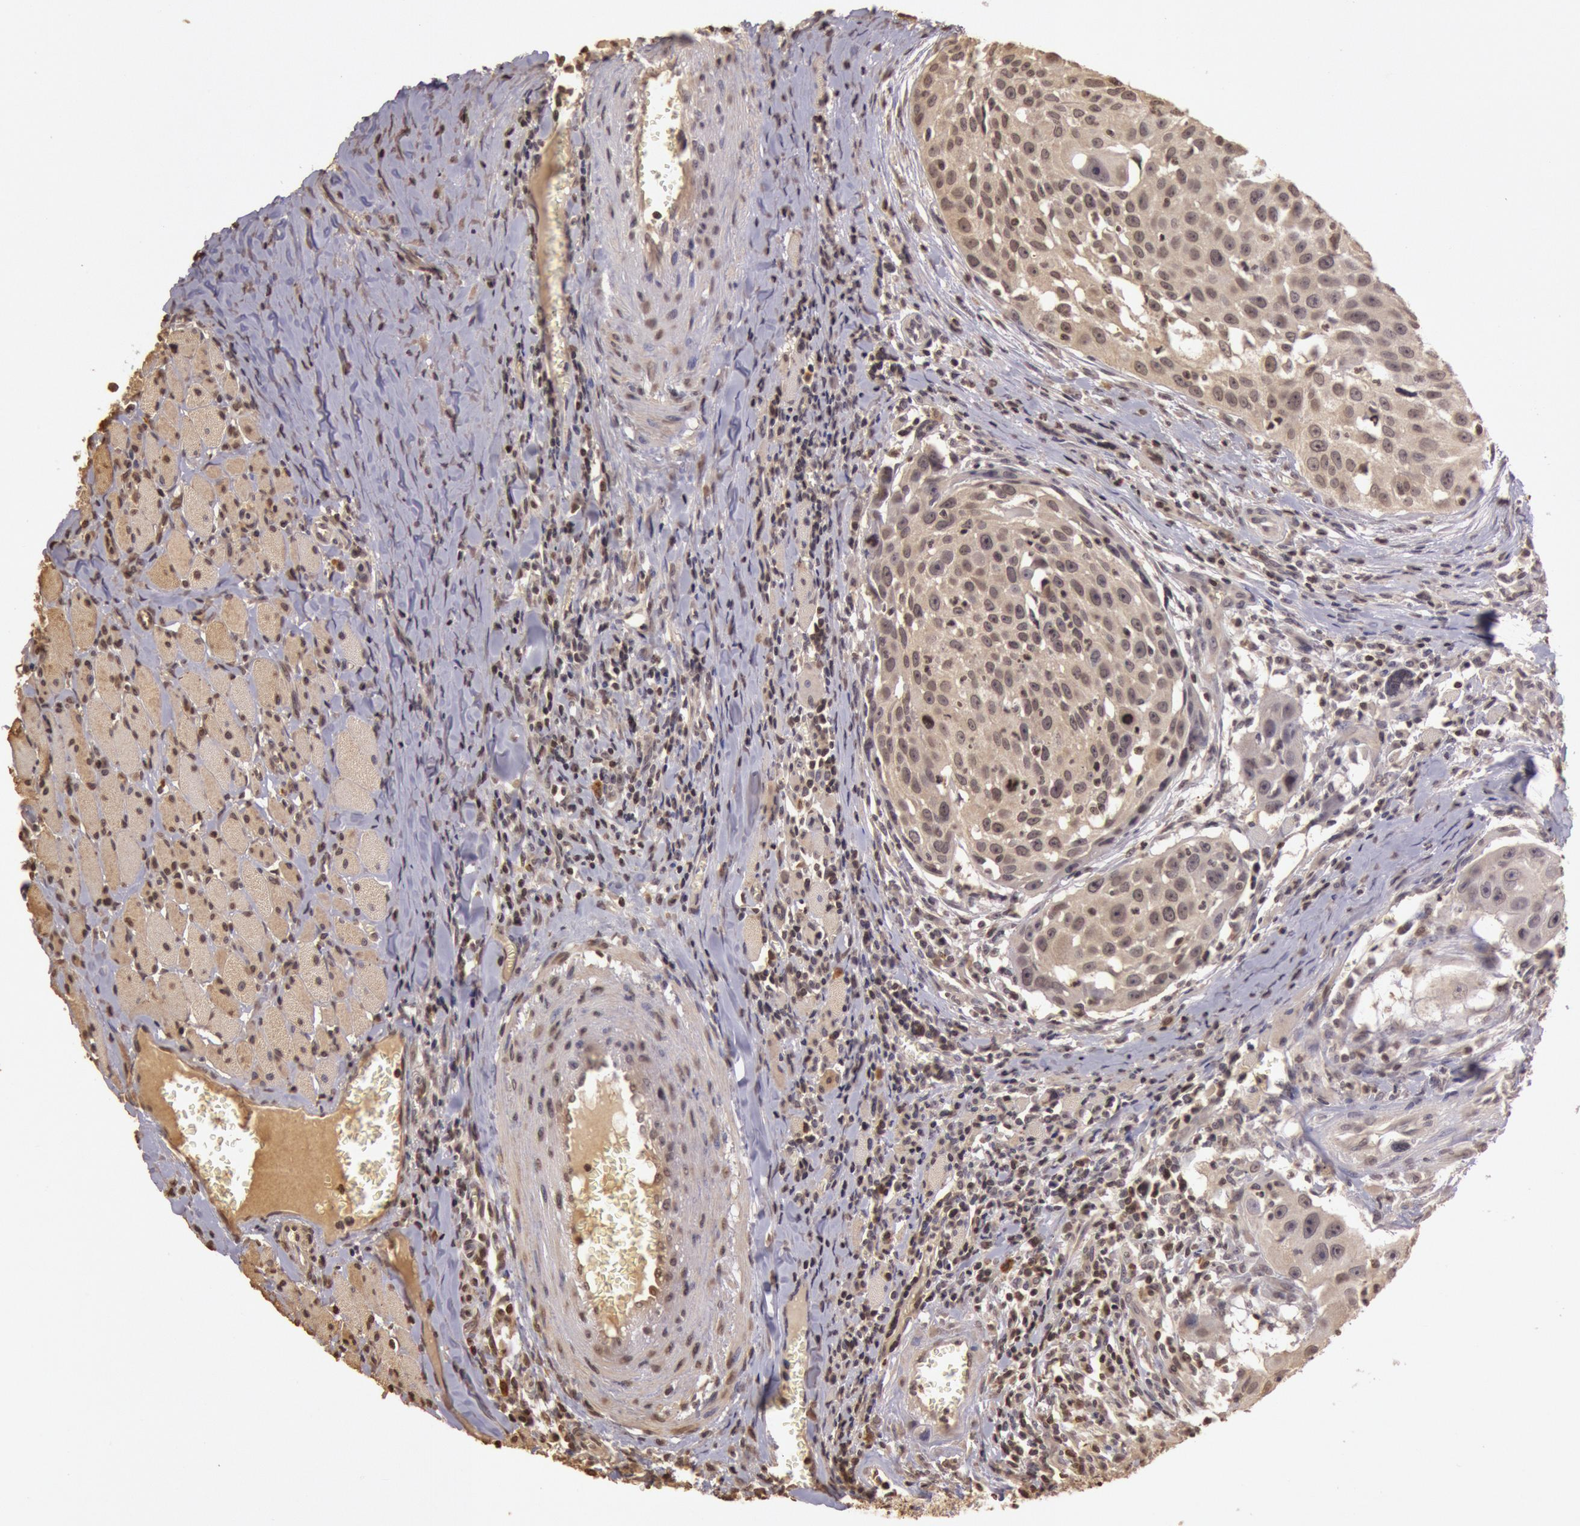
{"staining": {"intensity": "weak", "quantity": "<25%", "location": "cytoplasmic/membranous,nuclear"}, "tissue": "head and neck cancer", "cell_type": "Tumor cells", "image_type": "cancer", "snomed": [{"axis": "morphology", "description": "Squamous cell carcinoma, NOS"}, {"axis": "topography", "description": "Head-Neck"}], "caption": "This is a histopathology image of IHC staining of head and neck cancer (squamous cell carcinoma), which shows no positivity in tumor cells. (DAB immunohistochemistry with hematoxylin counter stain).", "gene": "SOD1", "patient": {"sex": "male", "age": 64}}